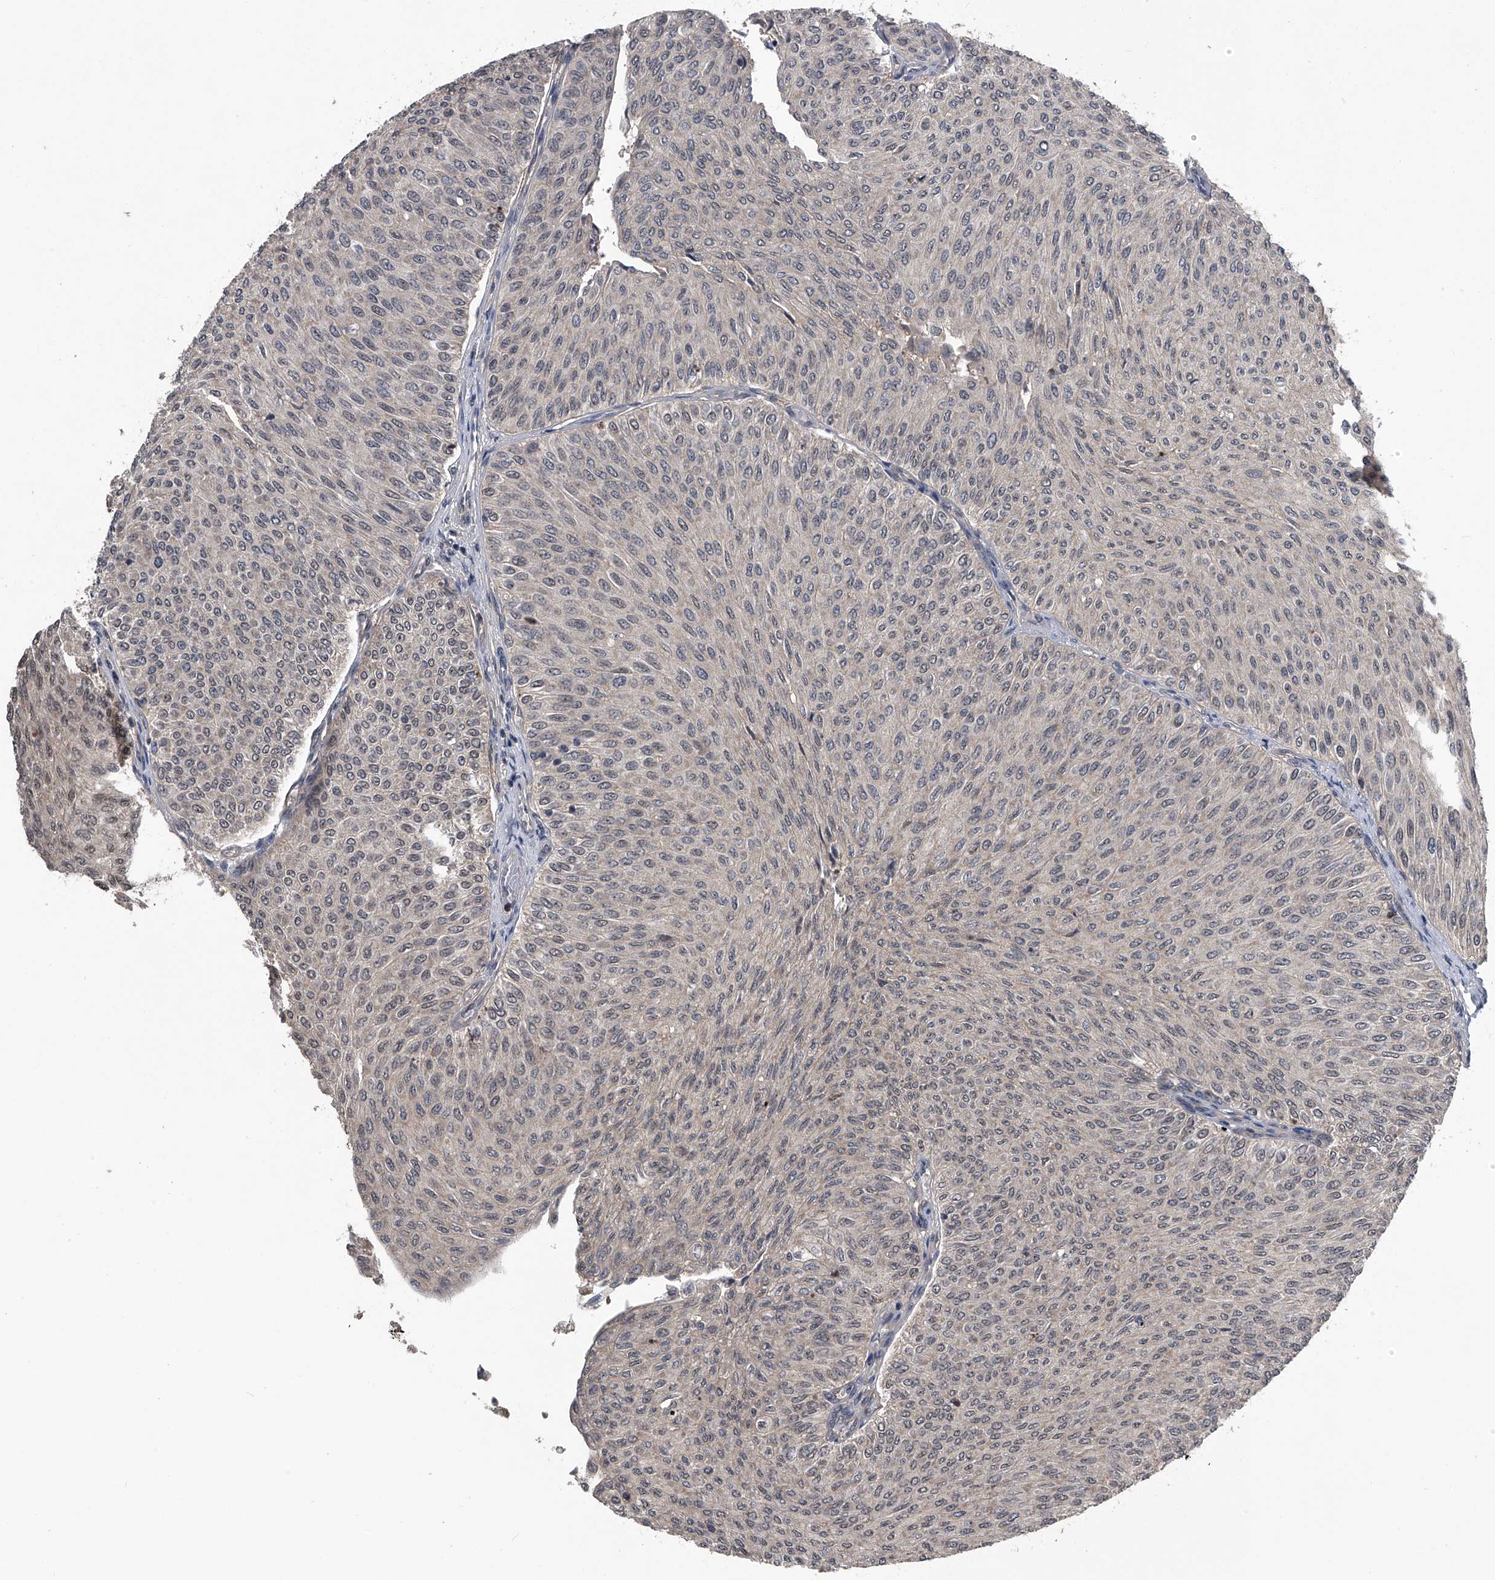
{"staining": {"intensity": "negative", "quantity": "none", "location": "none"}, "tissue": "urothelial cancer", "cell_type": "Tumor cells", "image_type": "cancer", "snomed": [{"axis": "morphology", "description": "Urothelial carcinoma, Low grade"}, {"axis": "topography", "description": "Urinary bladder"}], "caption": "Immunohistochemistry image of human low-grade urothelial carcinoma stained for a protein (brown), which displays no expression in tumor cells. (Brightfield microscopy of DAB (3,3'-diaminobenzidine) IHC at high magnification).", "gene": "SLC12A8", "patient": {"sex": "male", "age": 78}}